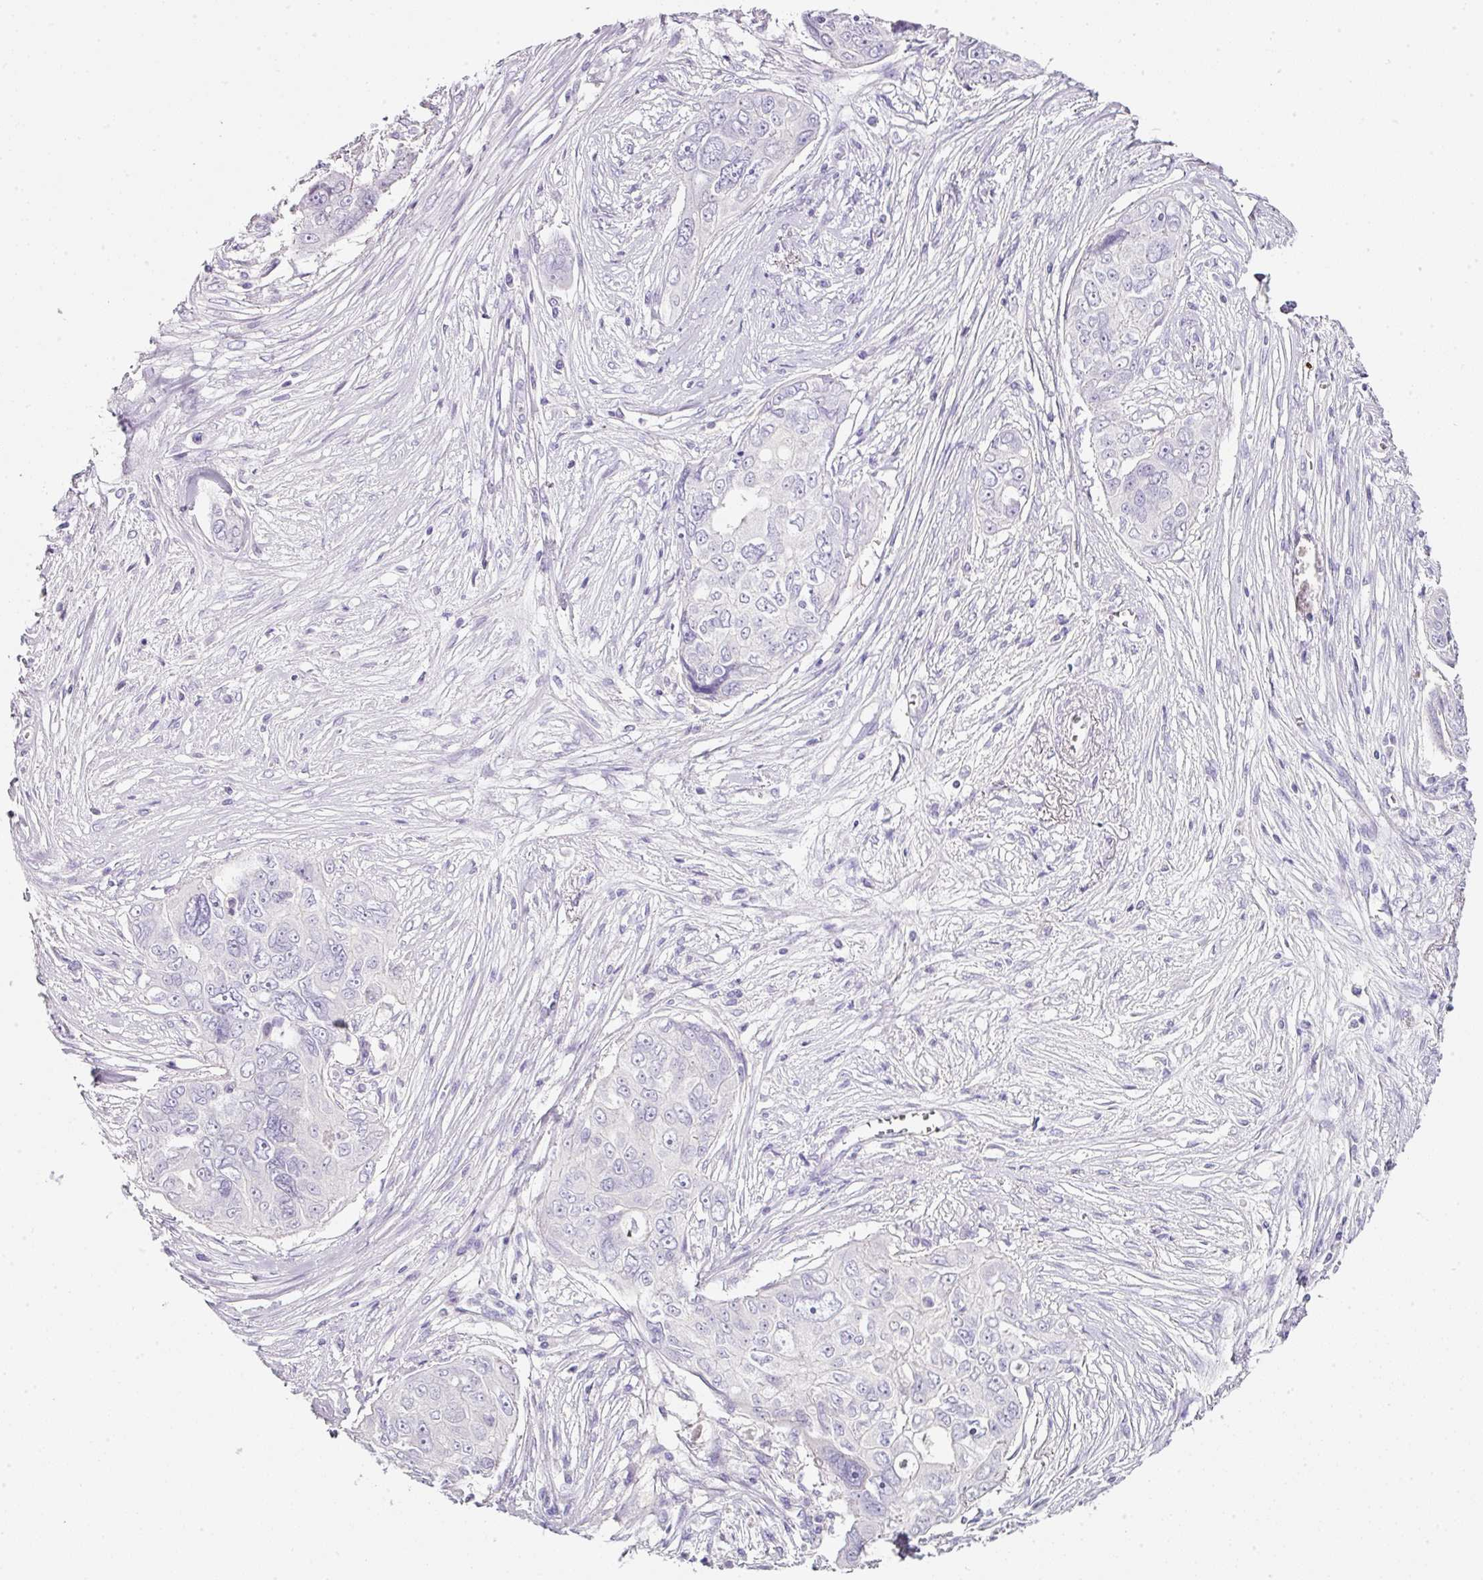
{"staining": {"intensity": "negative", "quantity": "none", "location": "none"}, "tissue": "ovarian cancer", "cell_type": "Tumor cells", "image_type": "cancer", "snomed": [{"axis": "morphology", "description": "Carcinoma, endometroid"}, {"axis": "topography", "description": "Ovary"}], "caption": "Tumor cells show no significant positivity in endometroid carcinoma (ovarian).", "gene": "SLC2A2", "patient": {"sex": "female", "age": 70}}